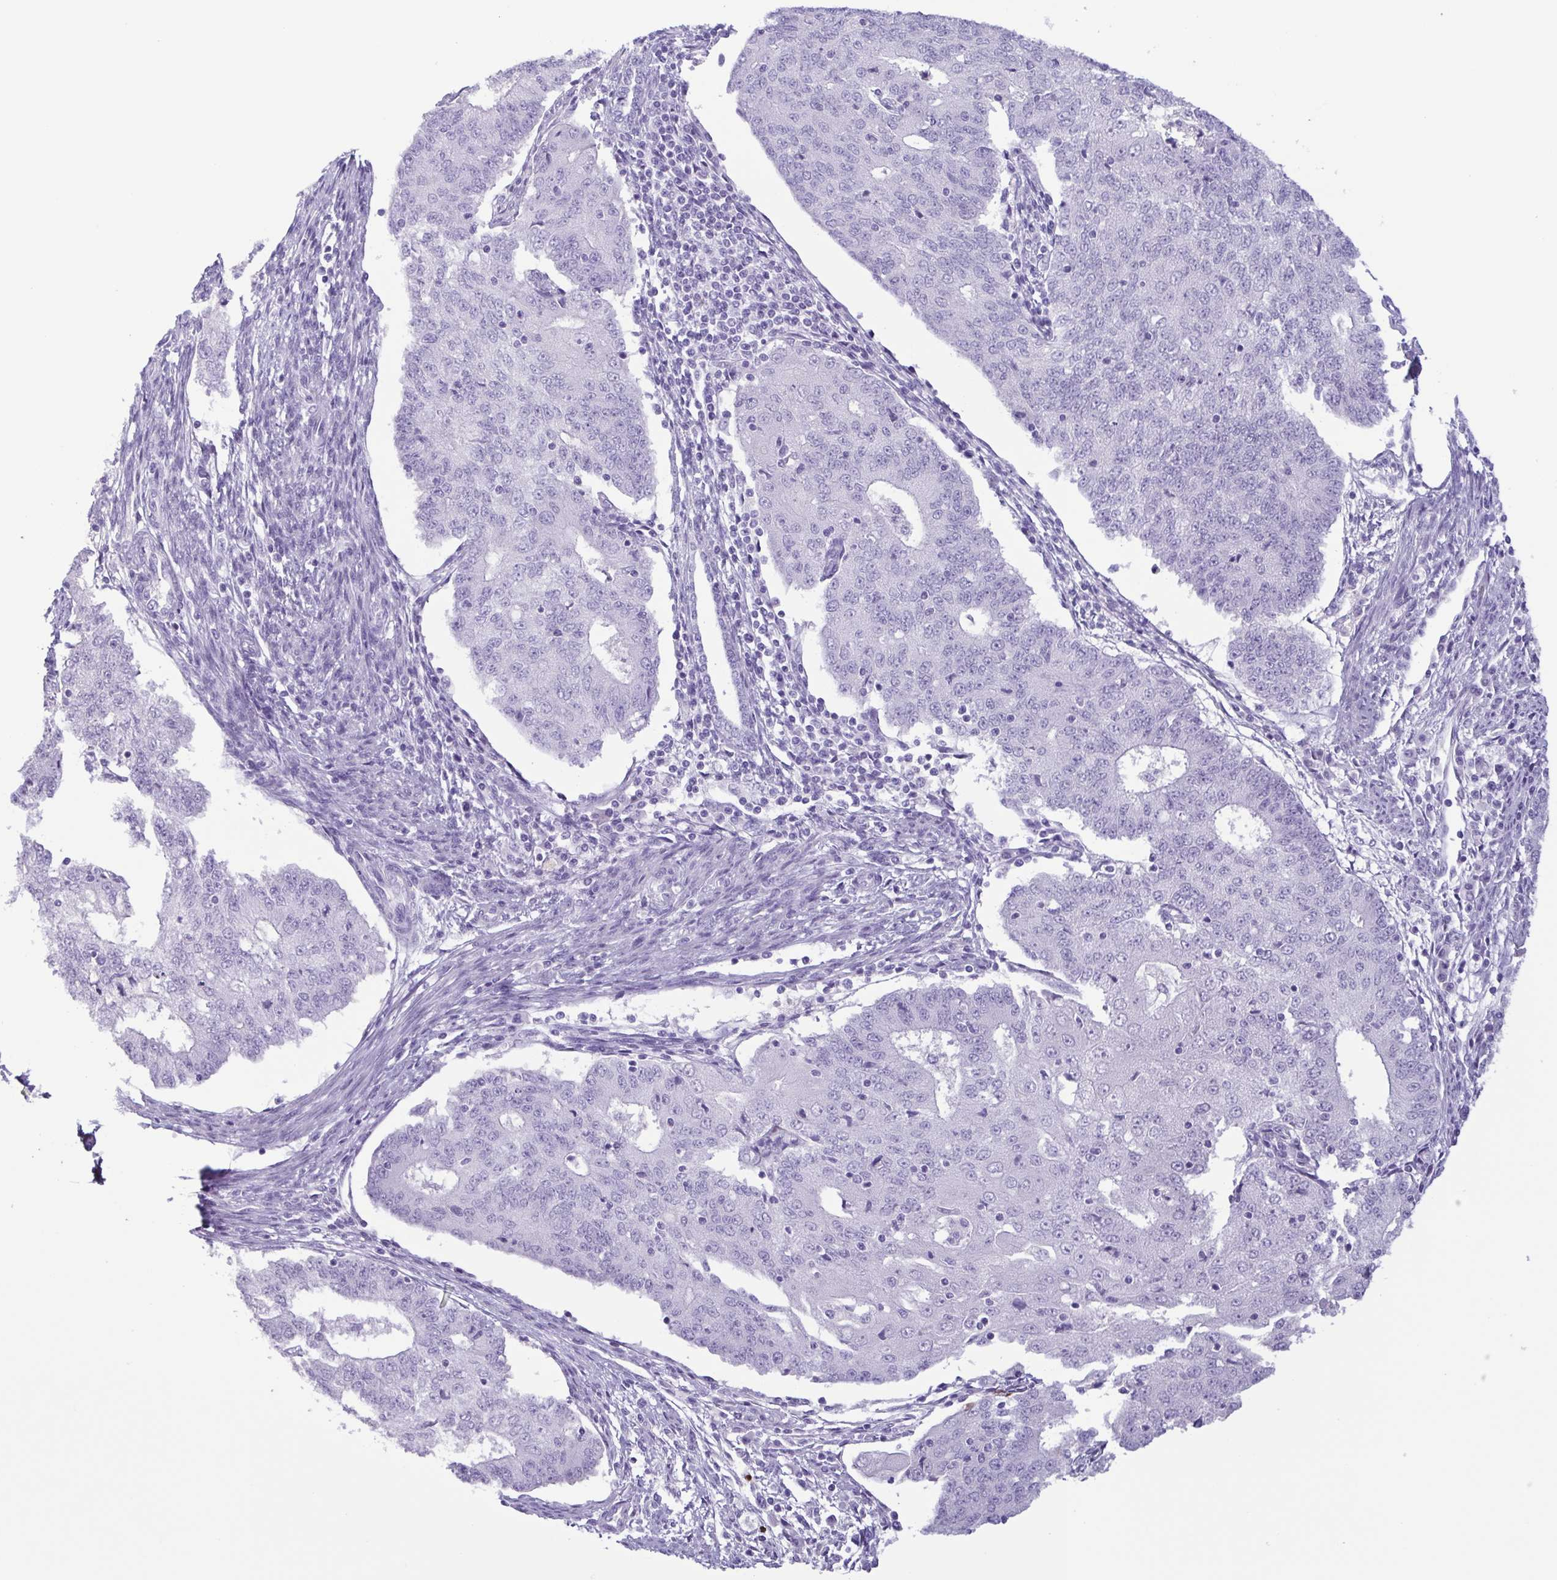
{"staining": {"intensity": "negative", "quantity": "none", "location": "none"}, "tissue": "endometrial cancer", "cell_type": "Tumor cells", "image_type": "cancer", "snomed": [{"axis": "morphology", "description": "Adenocarcinoma, NOS"}, {"axis": "topography", "description": "Endometrium"}], "caption": "This is an IHC histopathology image of human endometrial cancer. There is no positivity in tumor cells.", "gene": "LTF", "patient": {"sex": "female", "age": 56}}